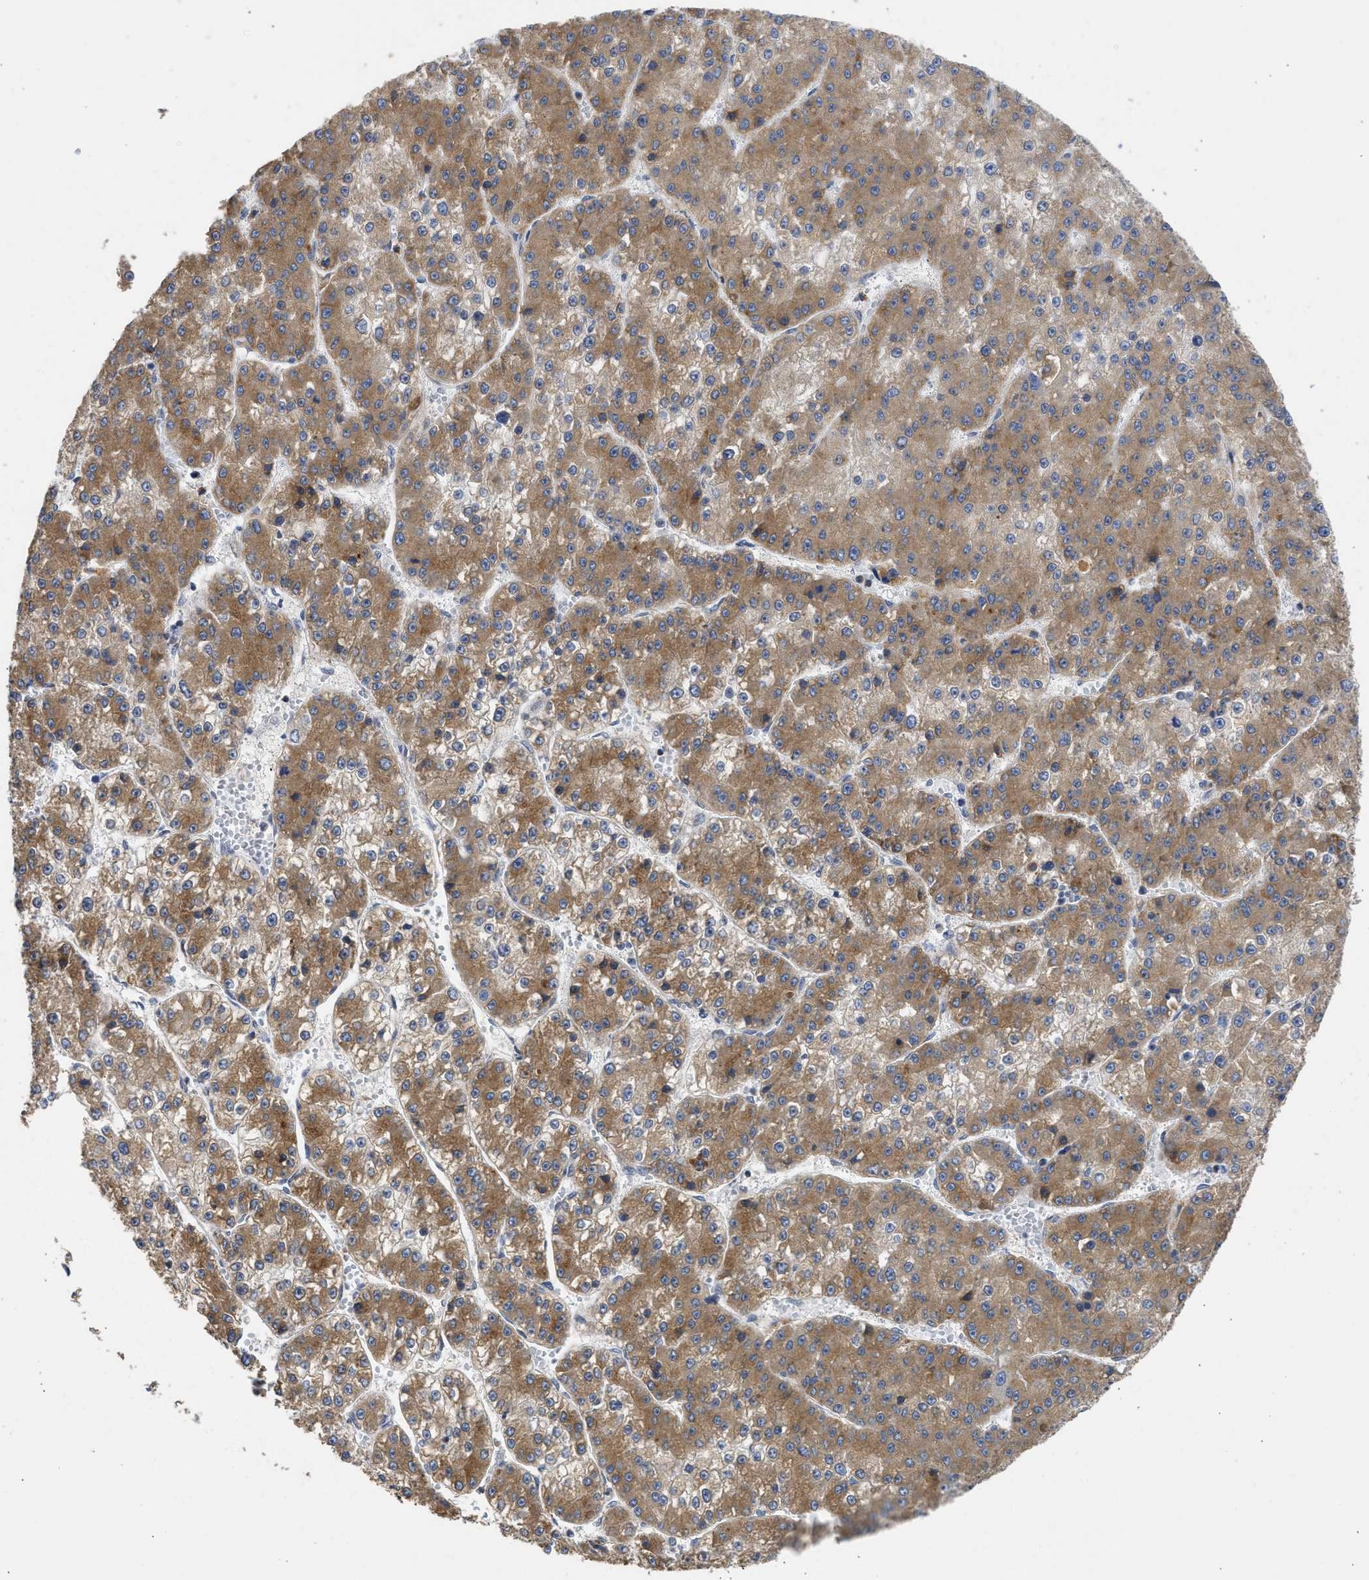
{"staining": {"intensity": "moderate", "quantity": ">75%", "location": "cytoplasmic/membranous"}, "tissue": "liver cancer", "cell_type": "Tumor cells", "image_type": "cancer", "snomed": [{"axis": "morphology", "description": "Carcinoma, Hepatocellular, NOS"}, {"axis": "topography", "description": "Liver"}], "caption": "Immunohistochemical staining of human liver cancer (hepatocellular carcinoma) demonstrates medium levels of moderate cytoplasmic/membranous protein positivity in about >75% of tumor cells. The staining was performed using DAB (3,3'-diaminobenzidine) to visualize the protein expression in brown, while the nuclei were stained in blue with hematoxylin (Magnification: 20x).", "gene": "TMED1", "patient": {"sex": "female", "age": 73}}